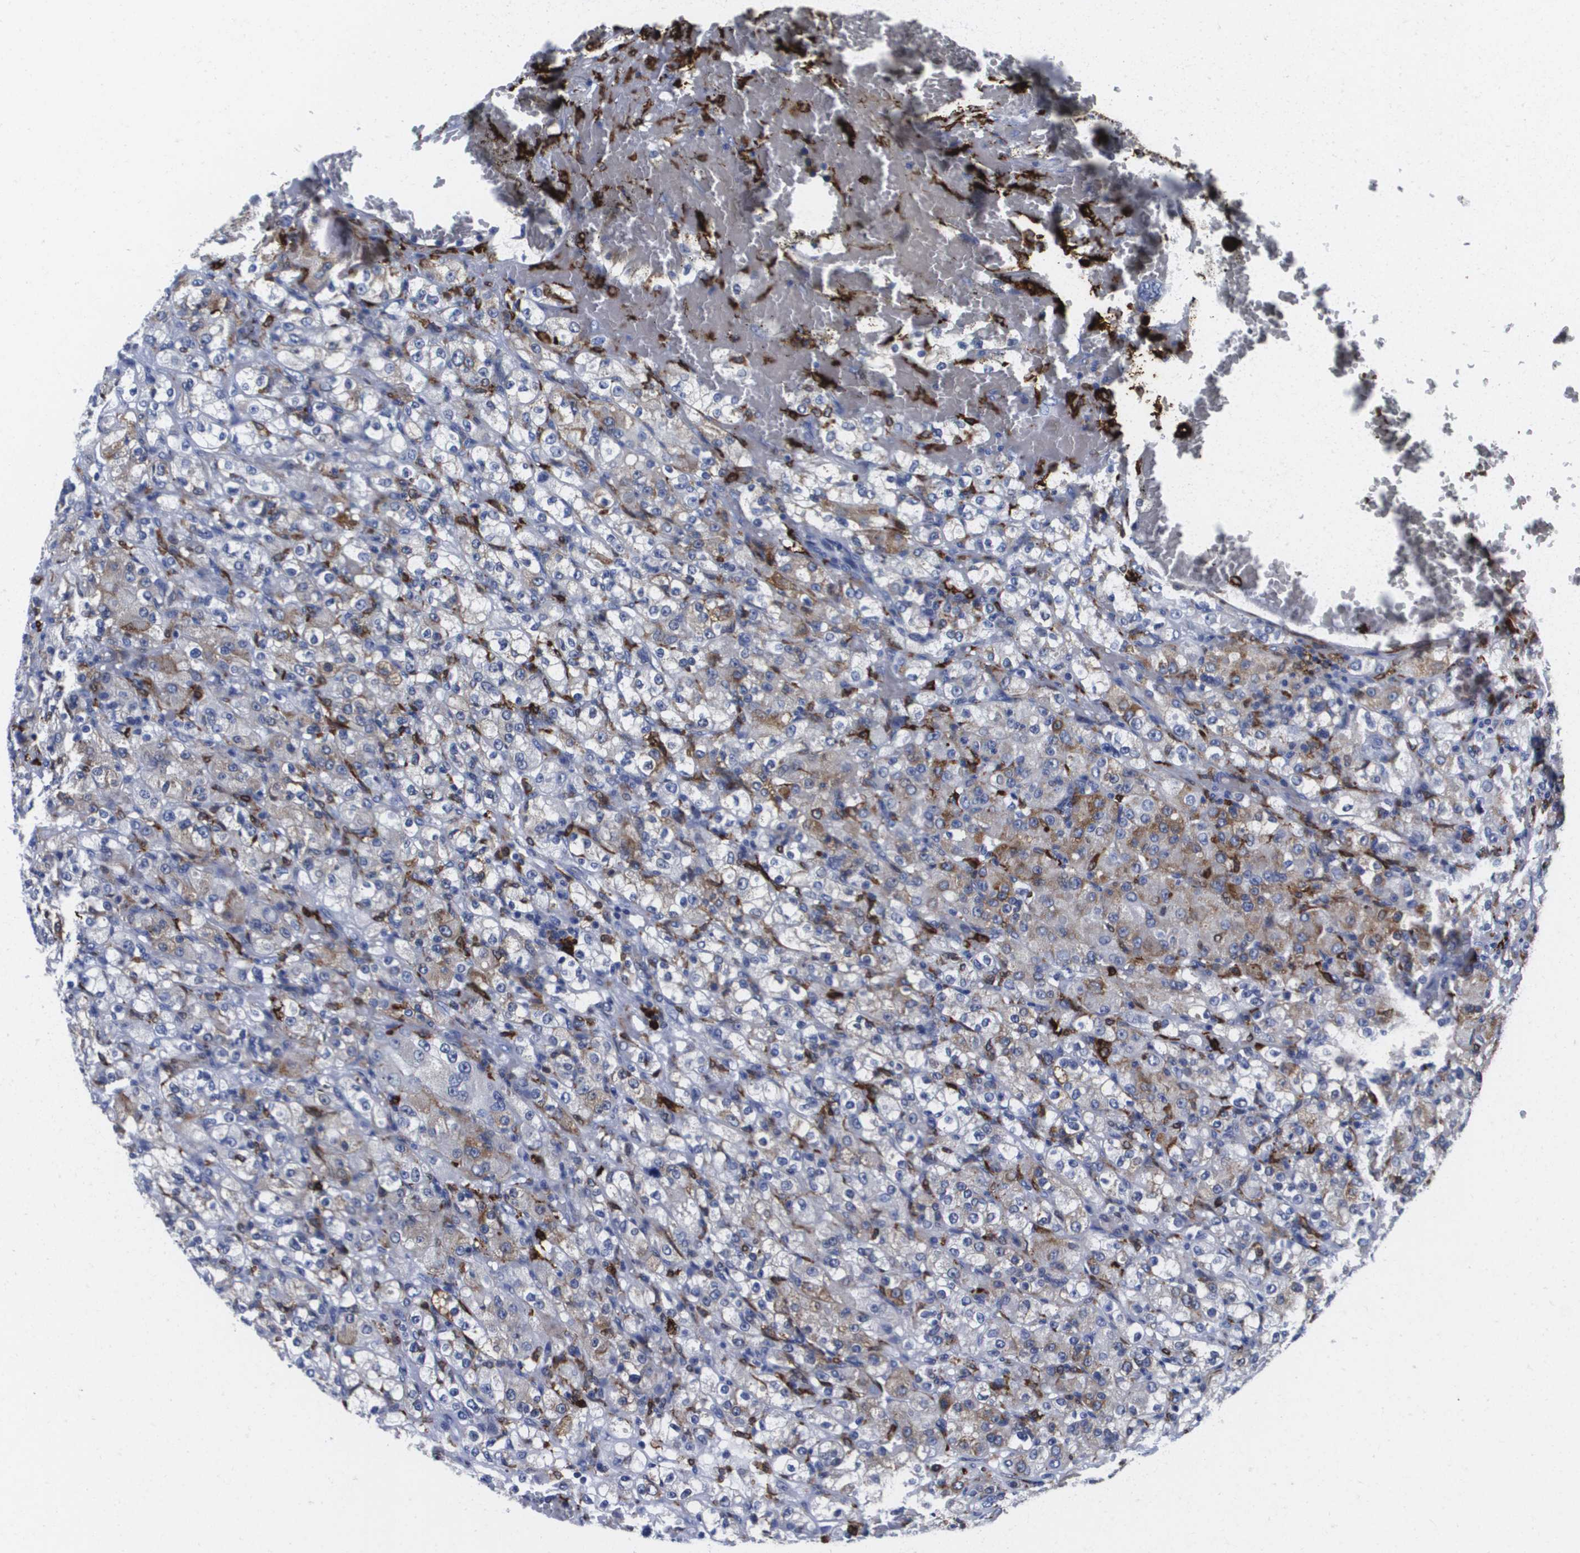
{"staining": {"intensity": "moderate", "quantity": "25%-75%", "location": "cytoplasmic/membranous"}, "tissue": "renal cancer", "cell_type": "Tumor cells", "image_type": "cancer", "snomed": [{"axis": "morphology", "description": "Normal tissue, NOS"}, {"axis": "morphology", "description": "Adenocarcinoma, NOS"}, {"axis": "topography", "description": "Kidney"}], "caption": "Tumor cells show moderate cytoplasmic/membranous staining in approximately 25%-75% of cells in renal cancer. (DAB (3,3'-diaminobenzidine) IHC, brown staining for protein, blue staining for nuclei).", "gene": "HMOX1", "patient": {"sex": "male", "age": 61}}